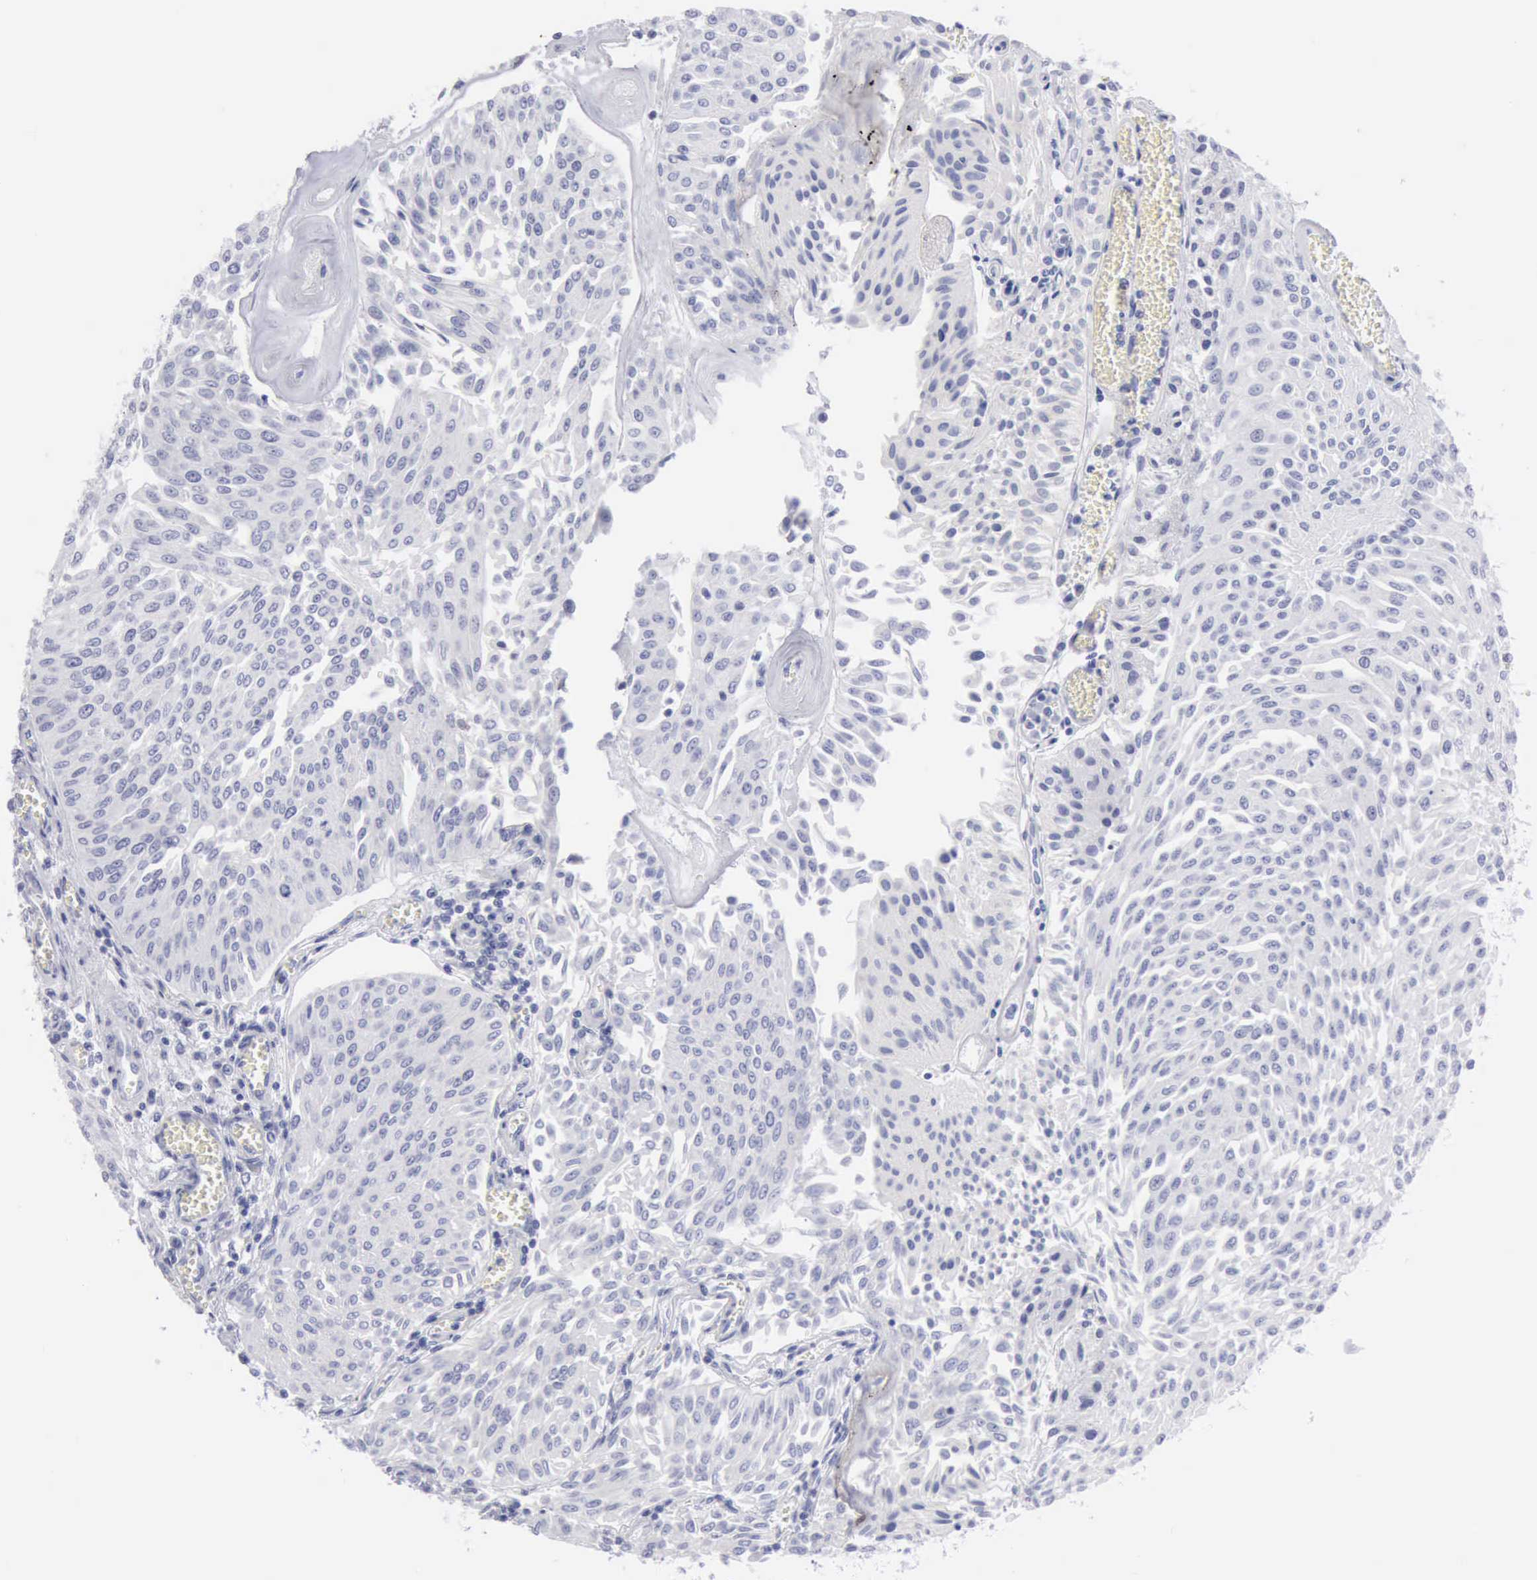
{"staining": {"intensity": "negative", "quantity": "none", "location": "none"}, "tissue": "urothelial cancer", "cell_type": "Tumor cells", "image_type": "cancer", "snomed": [{"axis": "morphology", "description": "Urothelial carcinoma, Low grade"}, {"axis": "topography", "description": "Urinary bladder"}], "caption": "Tumor cells are negative for protein expression in human urothelial carcinoma (low-grade). Nuclei are stained in blue.", "gene": "ANGEL1", "patient": {"sex": "male", "age": 86}}